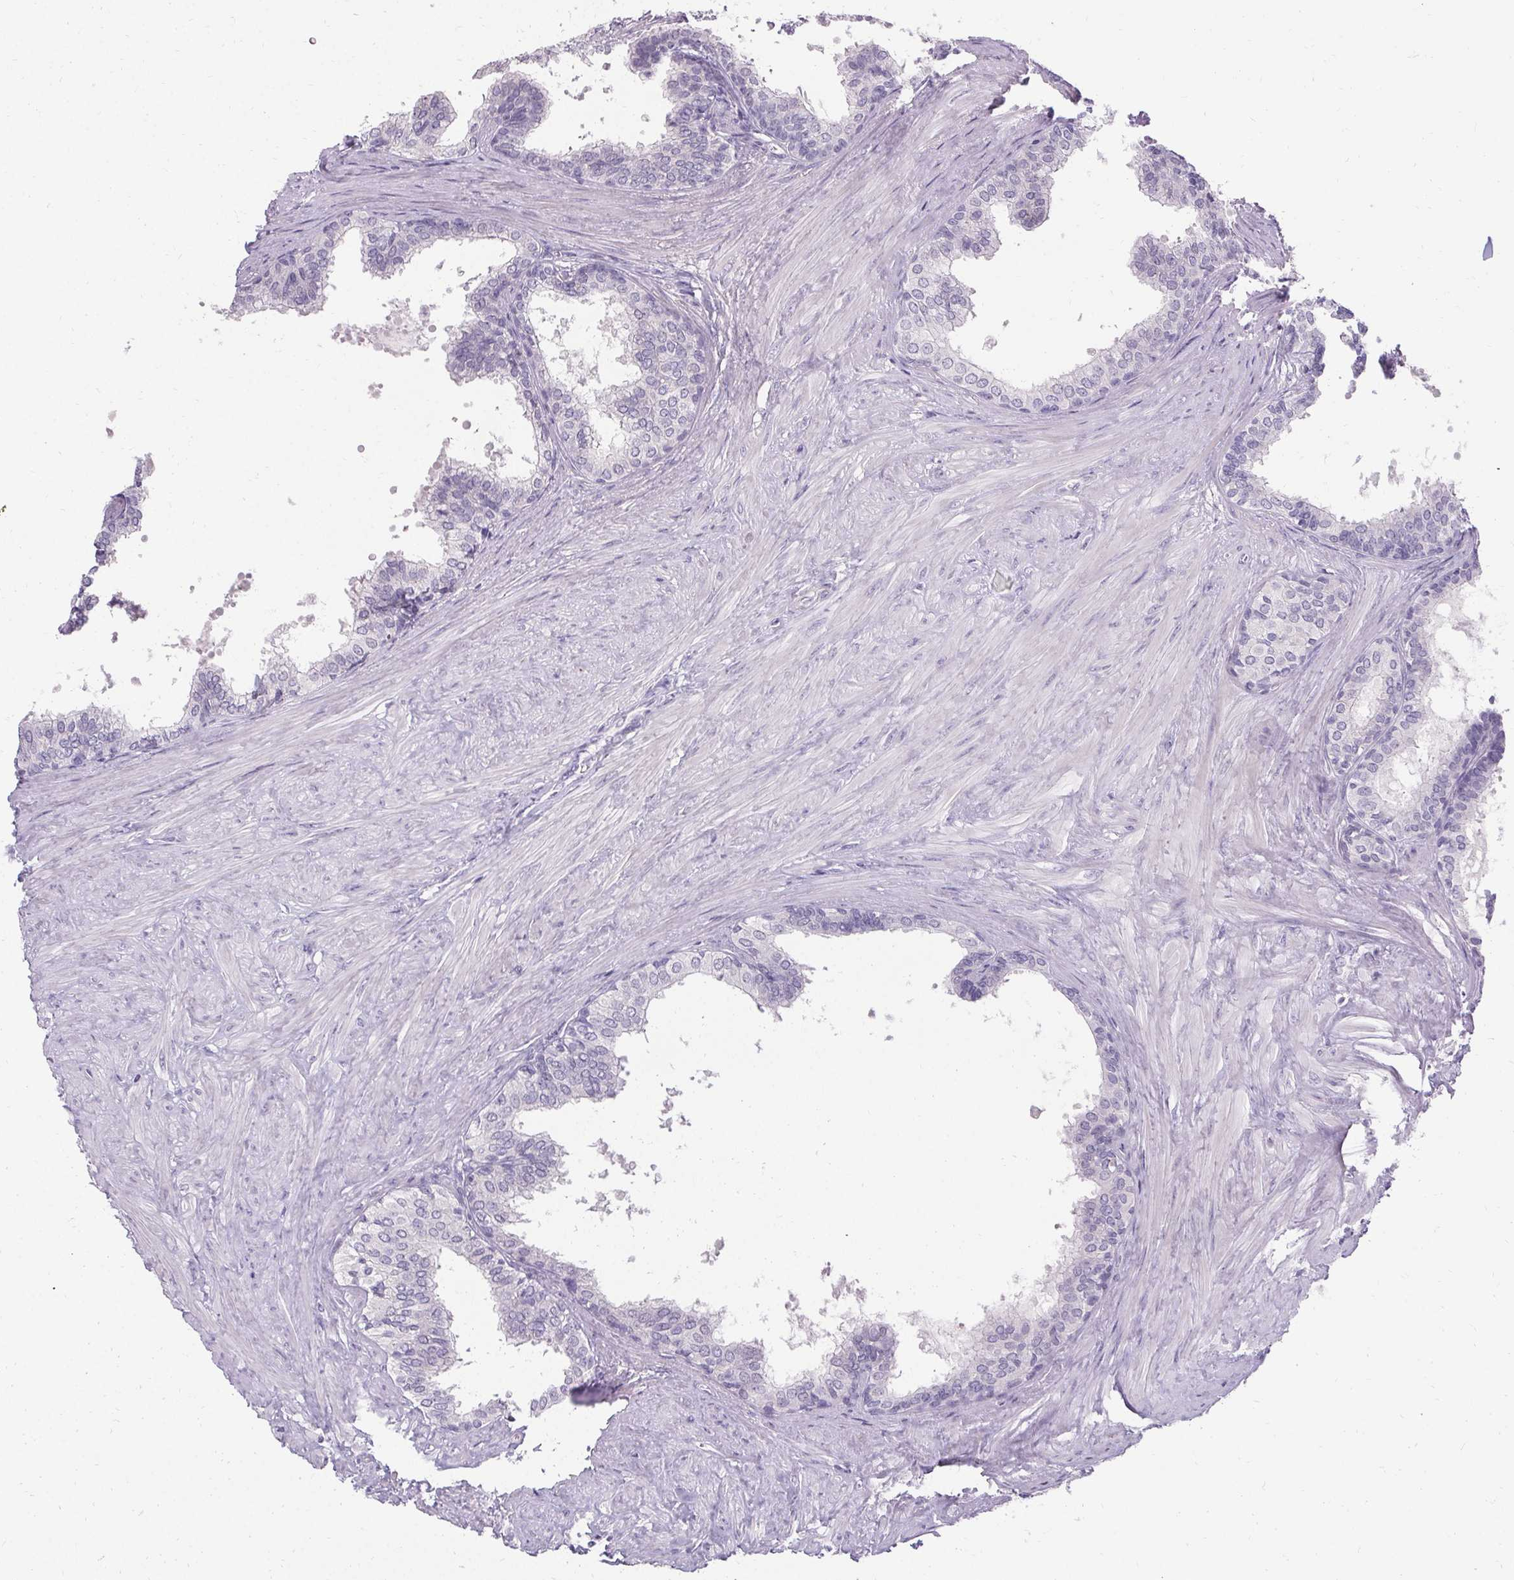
{"staining": {"intensity": "negative", "quantity": "none", "location": "none"}, "tissue": "prostate", "cell_type": "Glandular cells", "image_type": "normal", "snomed": [{"axis": "morphology", "description": "Normal tissue, NOS"}, {"axis": "topography", "description": "Prostate"}, {"axis": "topography", "description": "Peripheral nerve tissue"}], "caption": "Protein analysis of normal prostate reveals no significant positivity in glandular cells. (Brightfield microscopy of DAB (3,3'-diaminobenzidine) immunohistochemistry at high magnification).", "gene": "PMEL", "patient": {"sex": "male", "age": 55}}